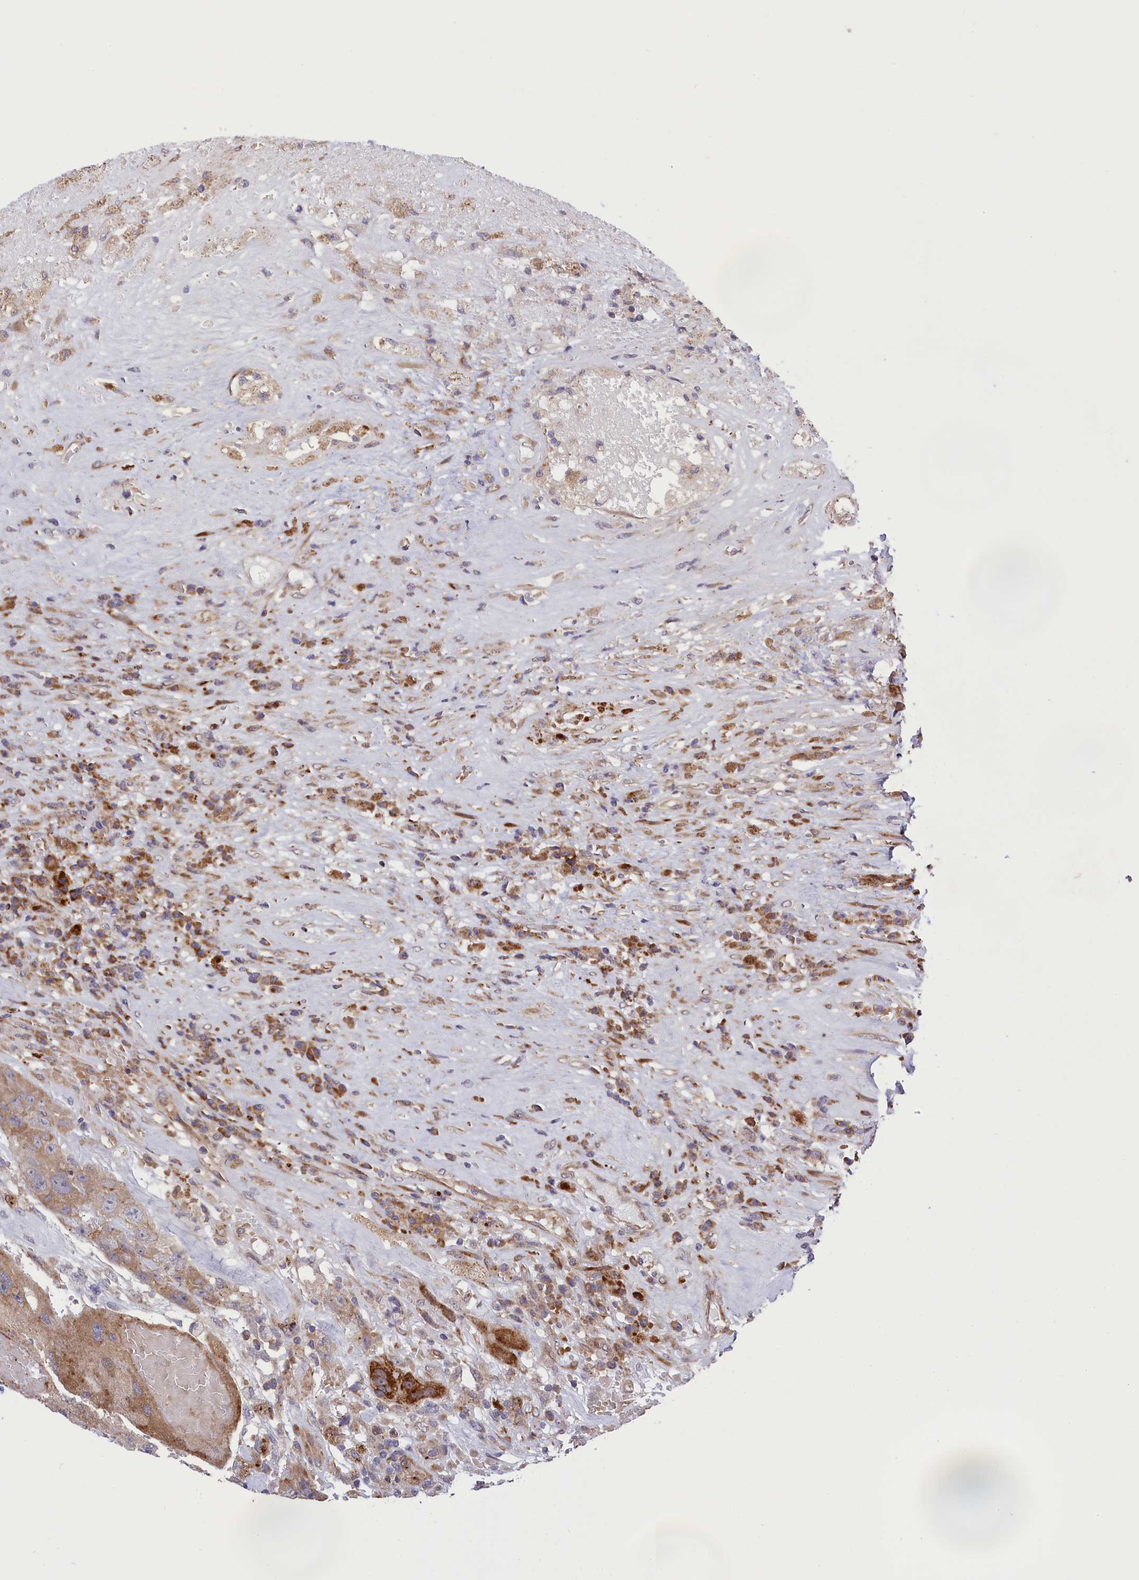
{"staining": {"intensity": "moderate", "quantity": ">75%", "location": "cytoplasmic/membranous"}, "tissue": "testis cancer", "cell_type": "Tumor cells", "image_type": "cancer", "snomed": [{"axis": "morphology", "description": "Carcinoma, Embryonal, NOS"}, {"axis": "topography", "description": "Testis"}], "caption": "This image displays immunohistochemistry (IHC) staining of testis cancer (embryonal carcinoma), with medium moderate cytoplasmic/membranous positivity in about >75% of tumor cells.", "gene": "DDX60L", "patient": {"sex": "male", "age": 26}}